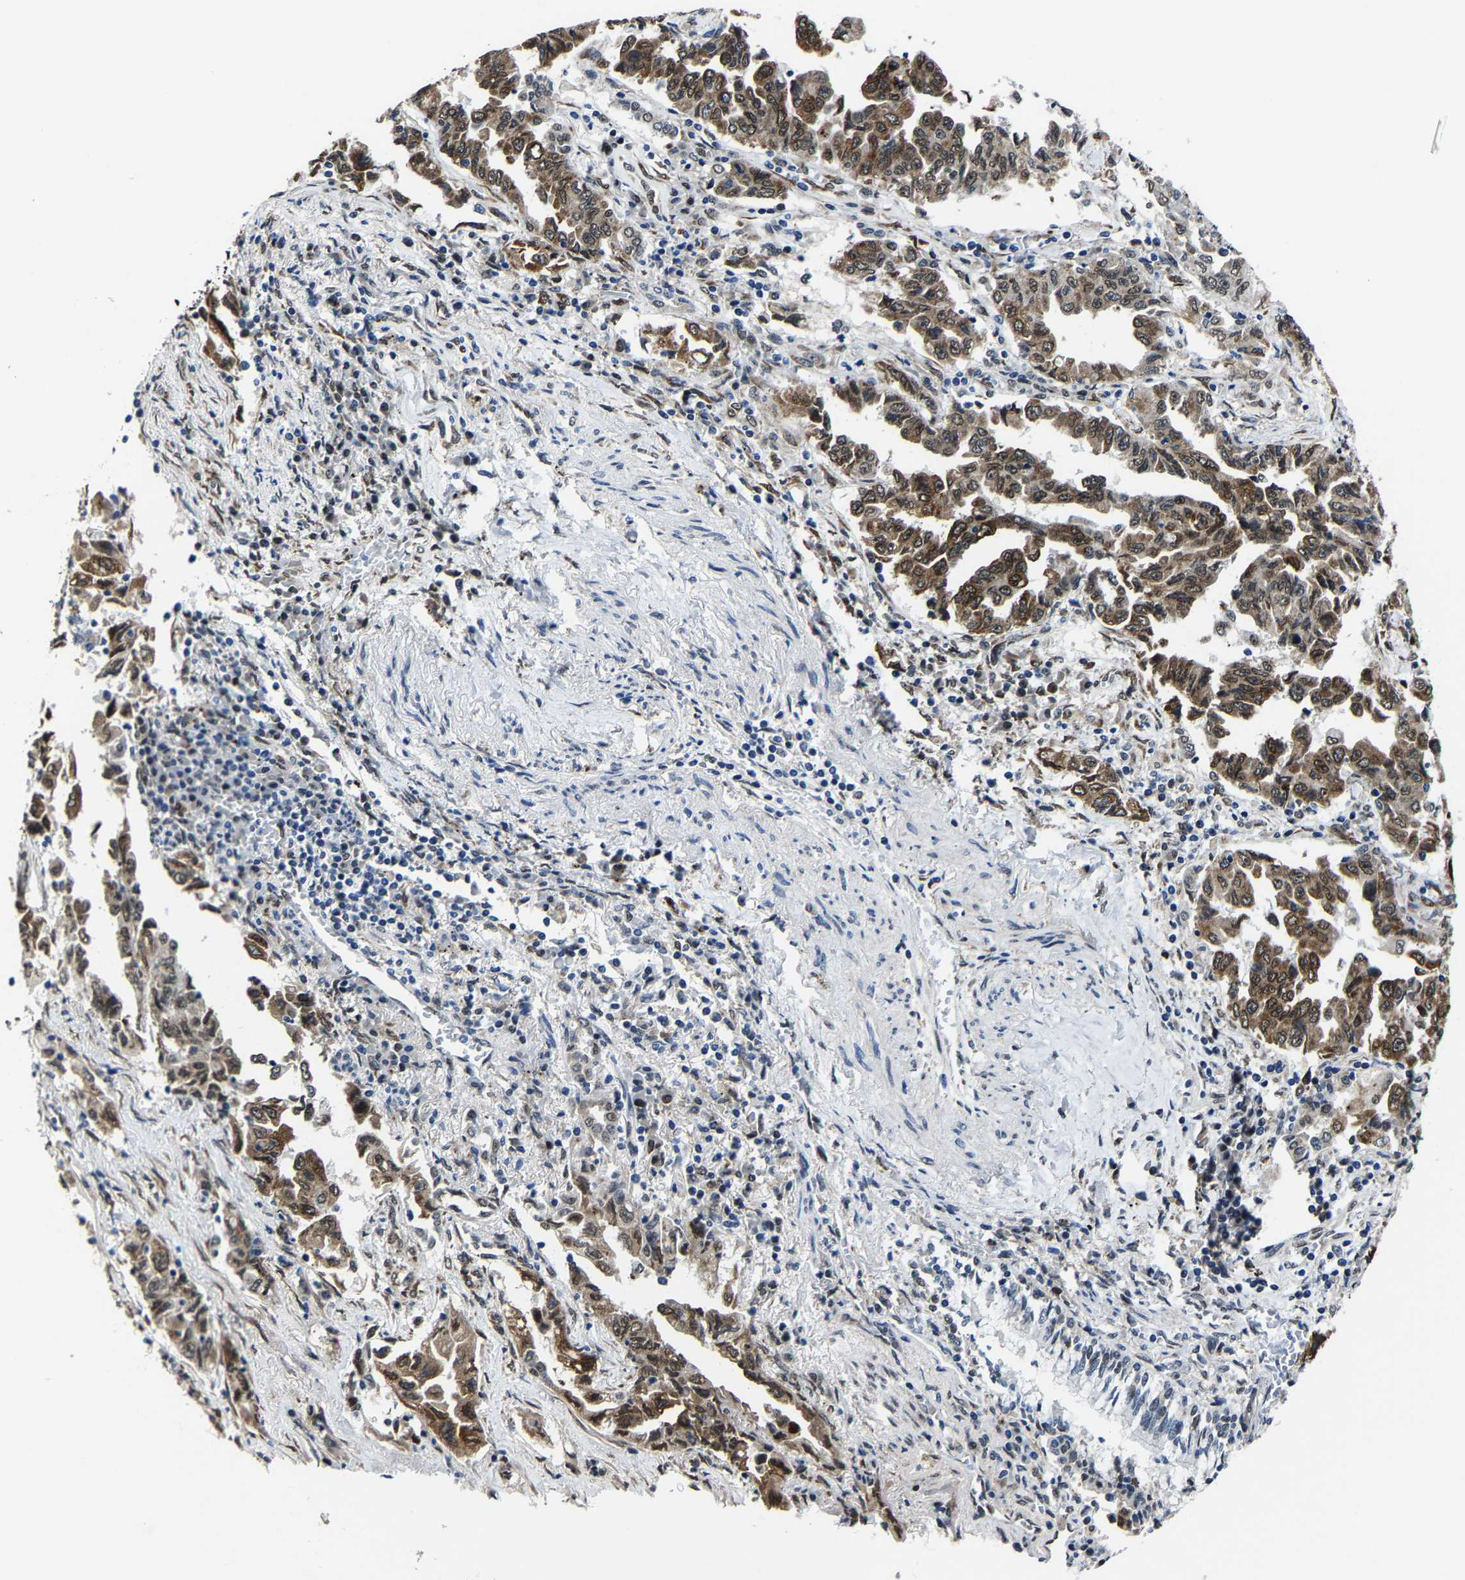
{"staining": {"intensity": "moderate", "quantity": ">75%", "location": "cytoplasmic/membranous,nuclear"}, "tissue": "lung cancer", "cell_type": "Tumor cells", "image_type": "cancer", "snomed": [{"axis": "morphology", "description": "Adenocarcinoma, NOS"}, {"axis": "topography", "description": "Lung"}], "caption": "Brown immunohistochemical staining in human lung adenocarcinoma displays moderate cytoplasmic/membranous and nuclear staining in approximately >75% of tumor cells.", "gene": "METTL1", "patient": {"sex": "female", "age": 51}}